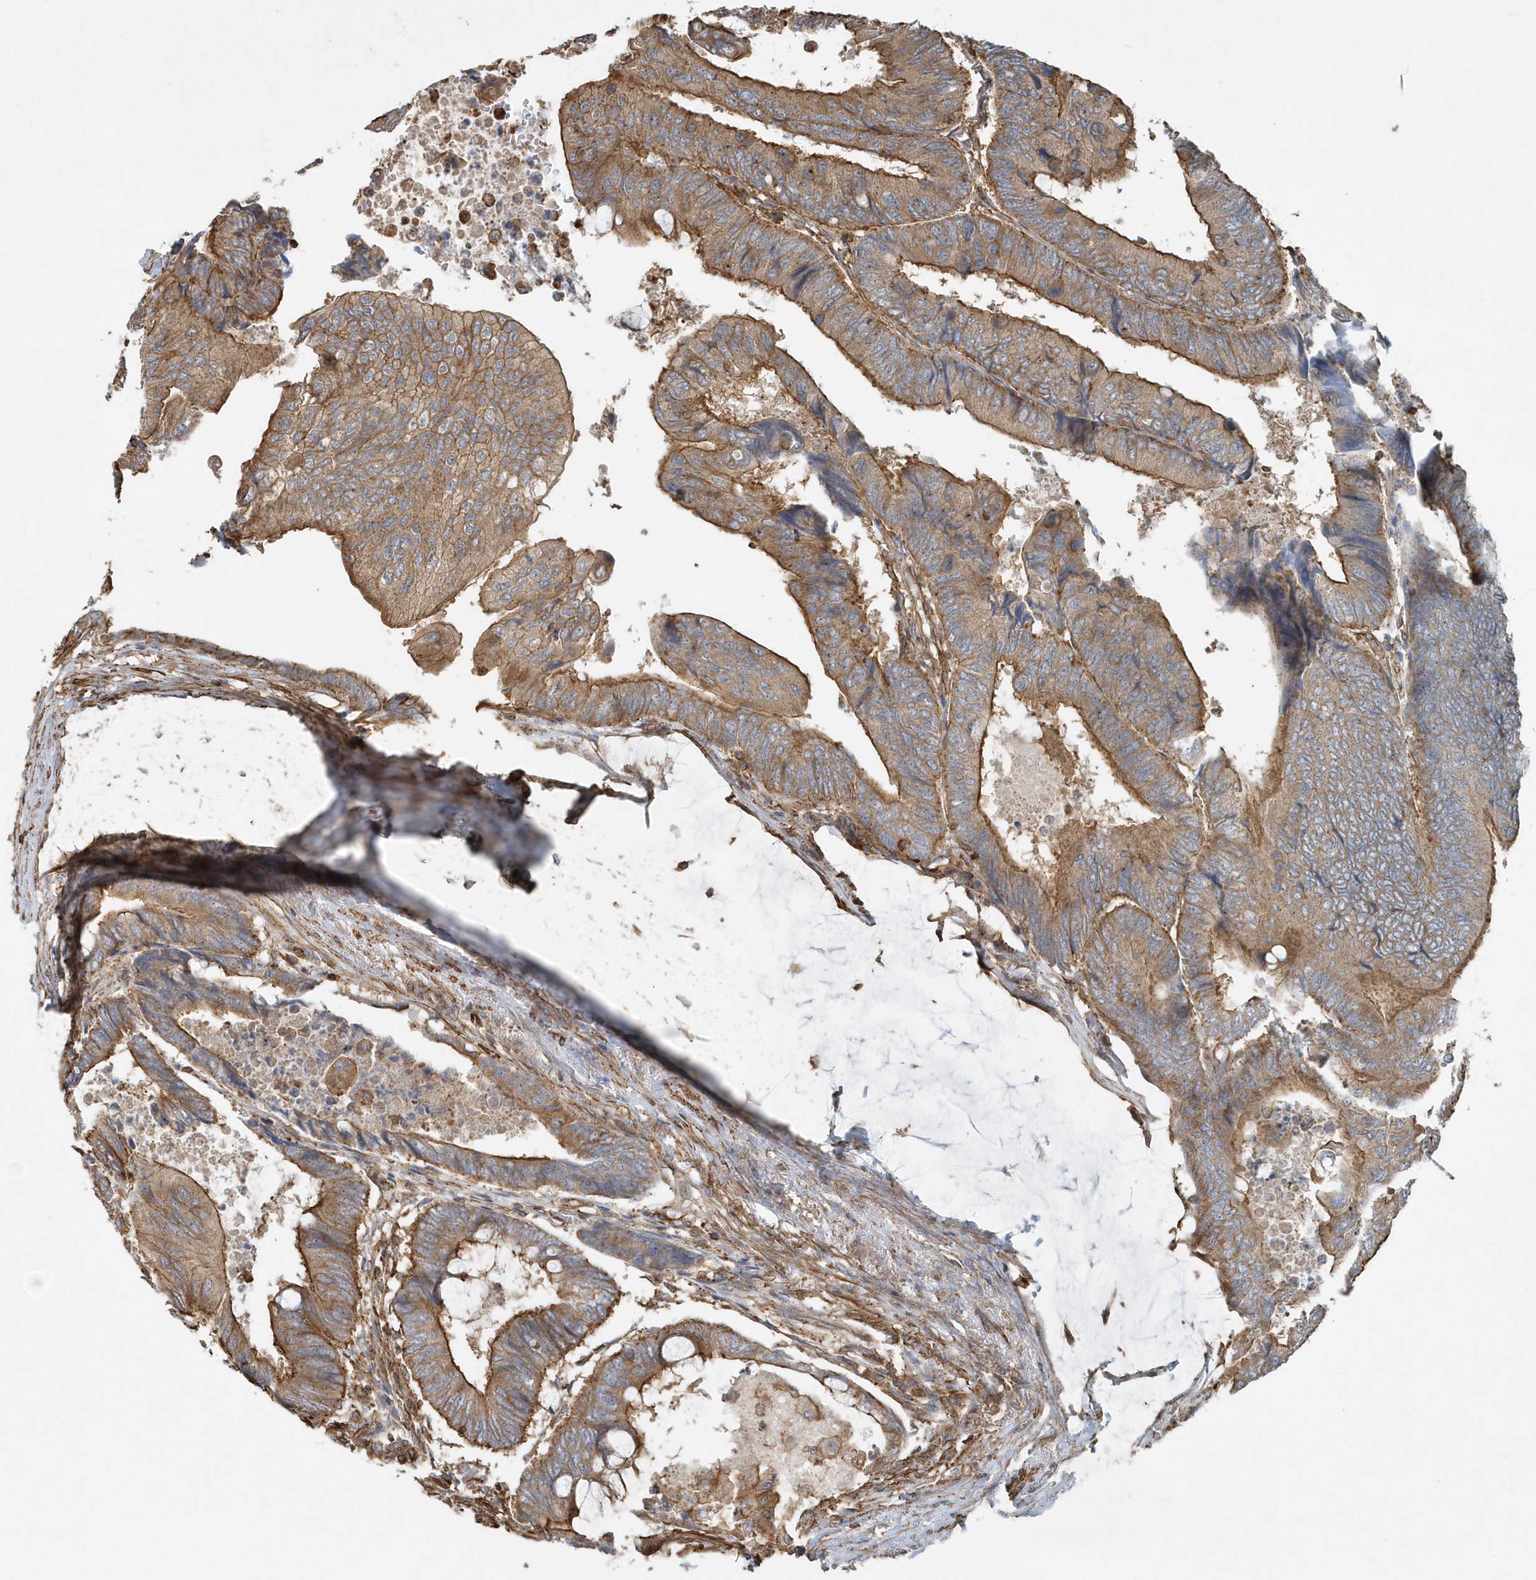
{"staining": {"intensity": "moderate", "quantity": ">75%", "location": "cytoplasmic/membranous"}, "tissue": "colorectal cancer", "cell_type": "Tumor cells", "image_type": "cancer", "snomed": [{"axis": "morphology", "description": "Normal tissue, NOS"}, {"axis": "morphology", "description": "Adenocarcinoma, NOS"}, {"axis": "topography", "description": "Rectum"}, {"axis": "topography", "description": "Peripheral nerve tissue"}], "caption": "Immunohistochemical staining of human colorectal adenocarcinoma shows medium levels of moderate cytoplasmic/membranous positivity in approximately >75% of tumor cells.", "gene": "MMUT", "patient": {"sex": "male", "age": 92}}